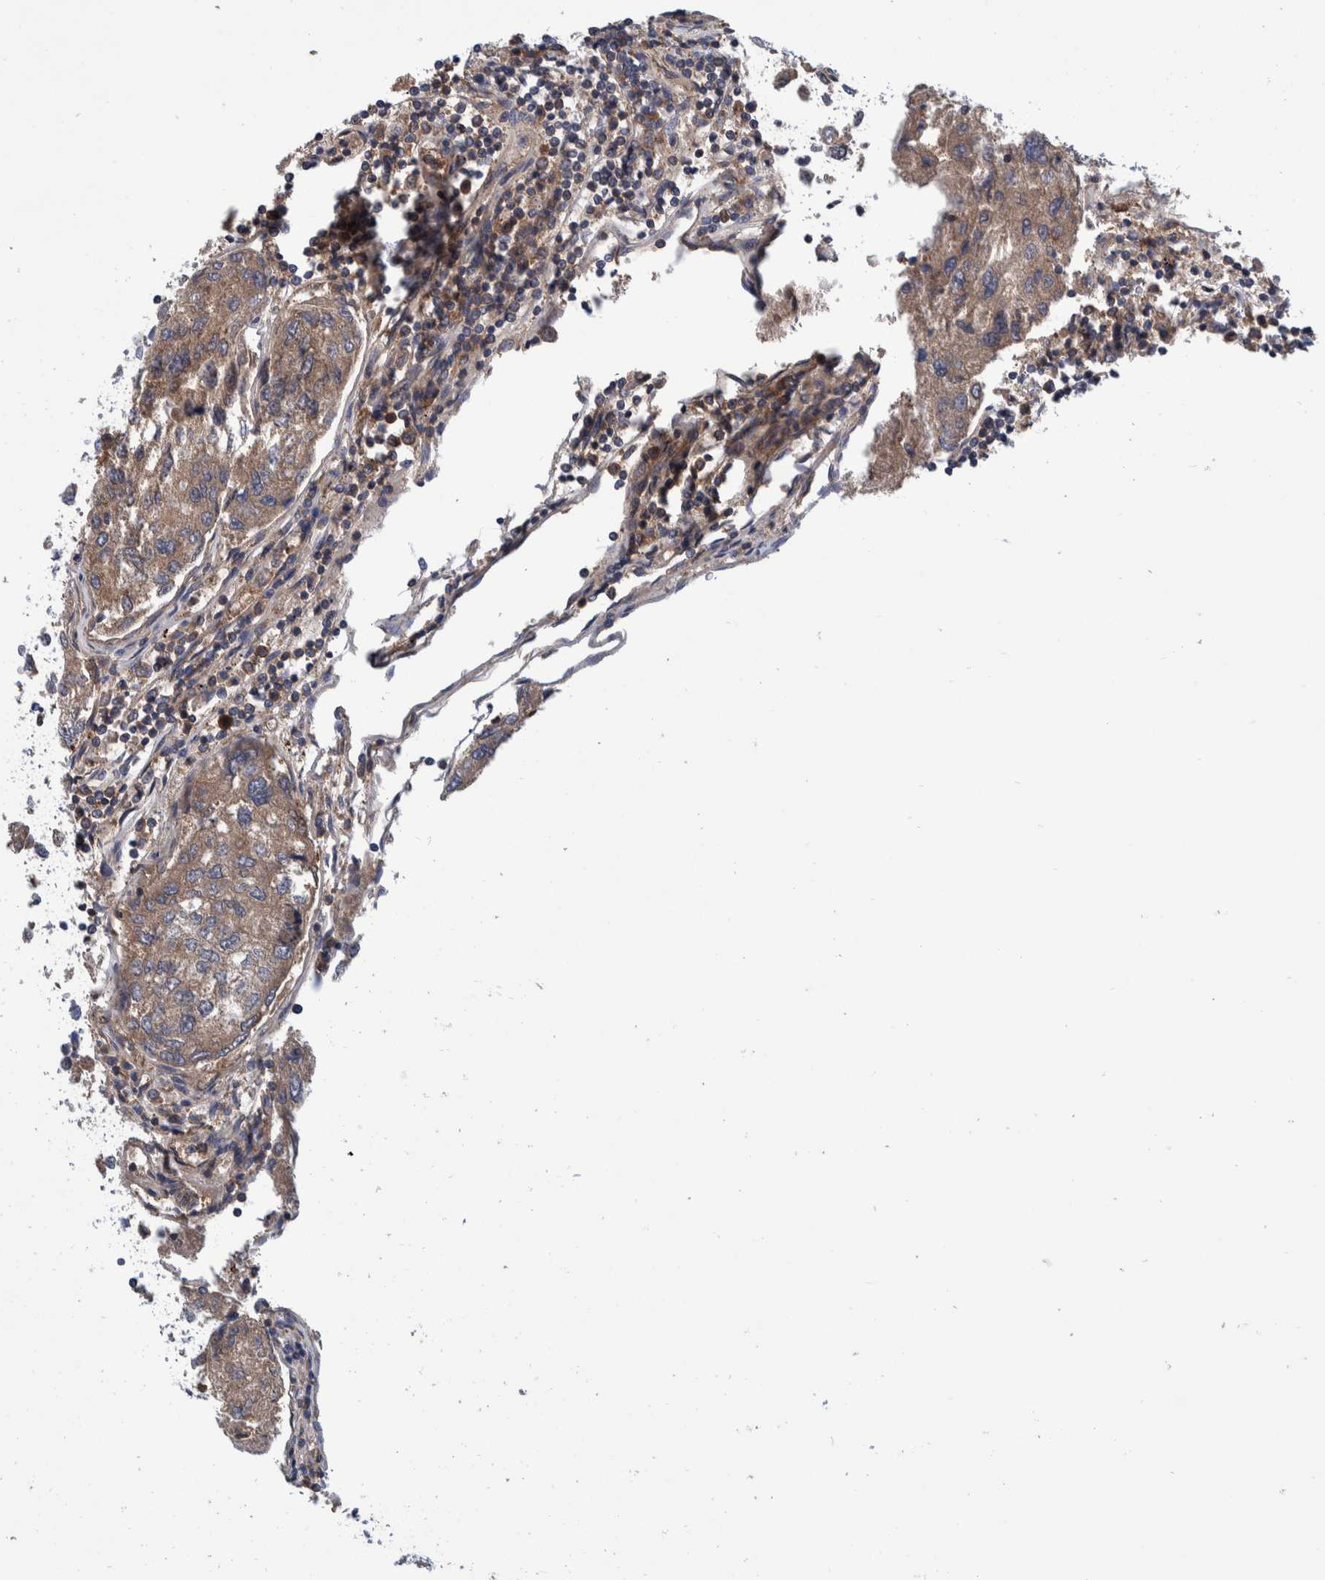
{"staining": {"intensity": "weak", "quantity": ">75%", "location": "cytoplasmic/membranous"}, "tissue": "urothelial cancer", "cell_type": "Tumor cells", "image_type": "cancer", "snomed": [{"axis": "morphology", "description": "Urothelial carcinoma, High grade"}, {"axis": "topography", "description": "Lymph node"}, {"axis": "topography", "description": "Urinary bladder"}], "caption": "Immunohistochemical staining of human urothelial carcinoma (high-grade) shows low levels of weak cytoplasmic/membranous staining in about >75% of tumor cells.", "gene": "PFAS", "patient": {"sex": "male", "age": 51}}